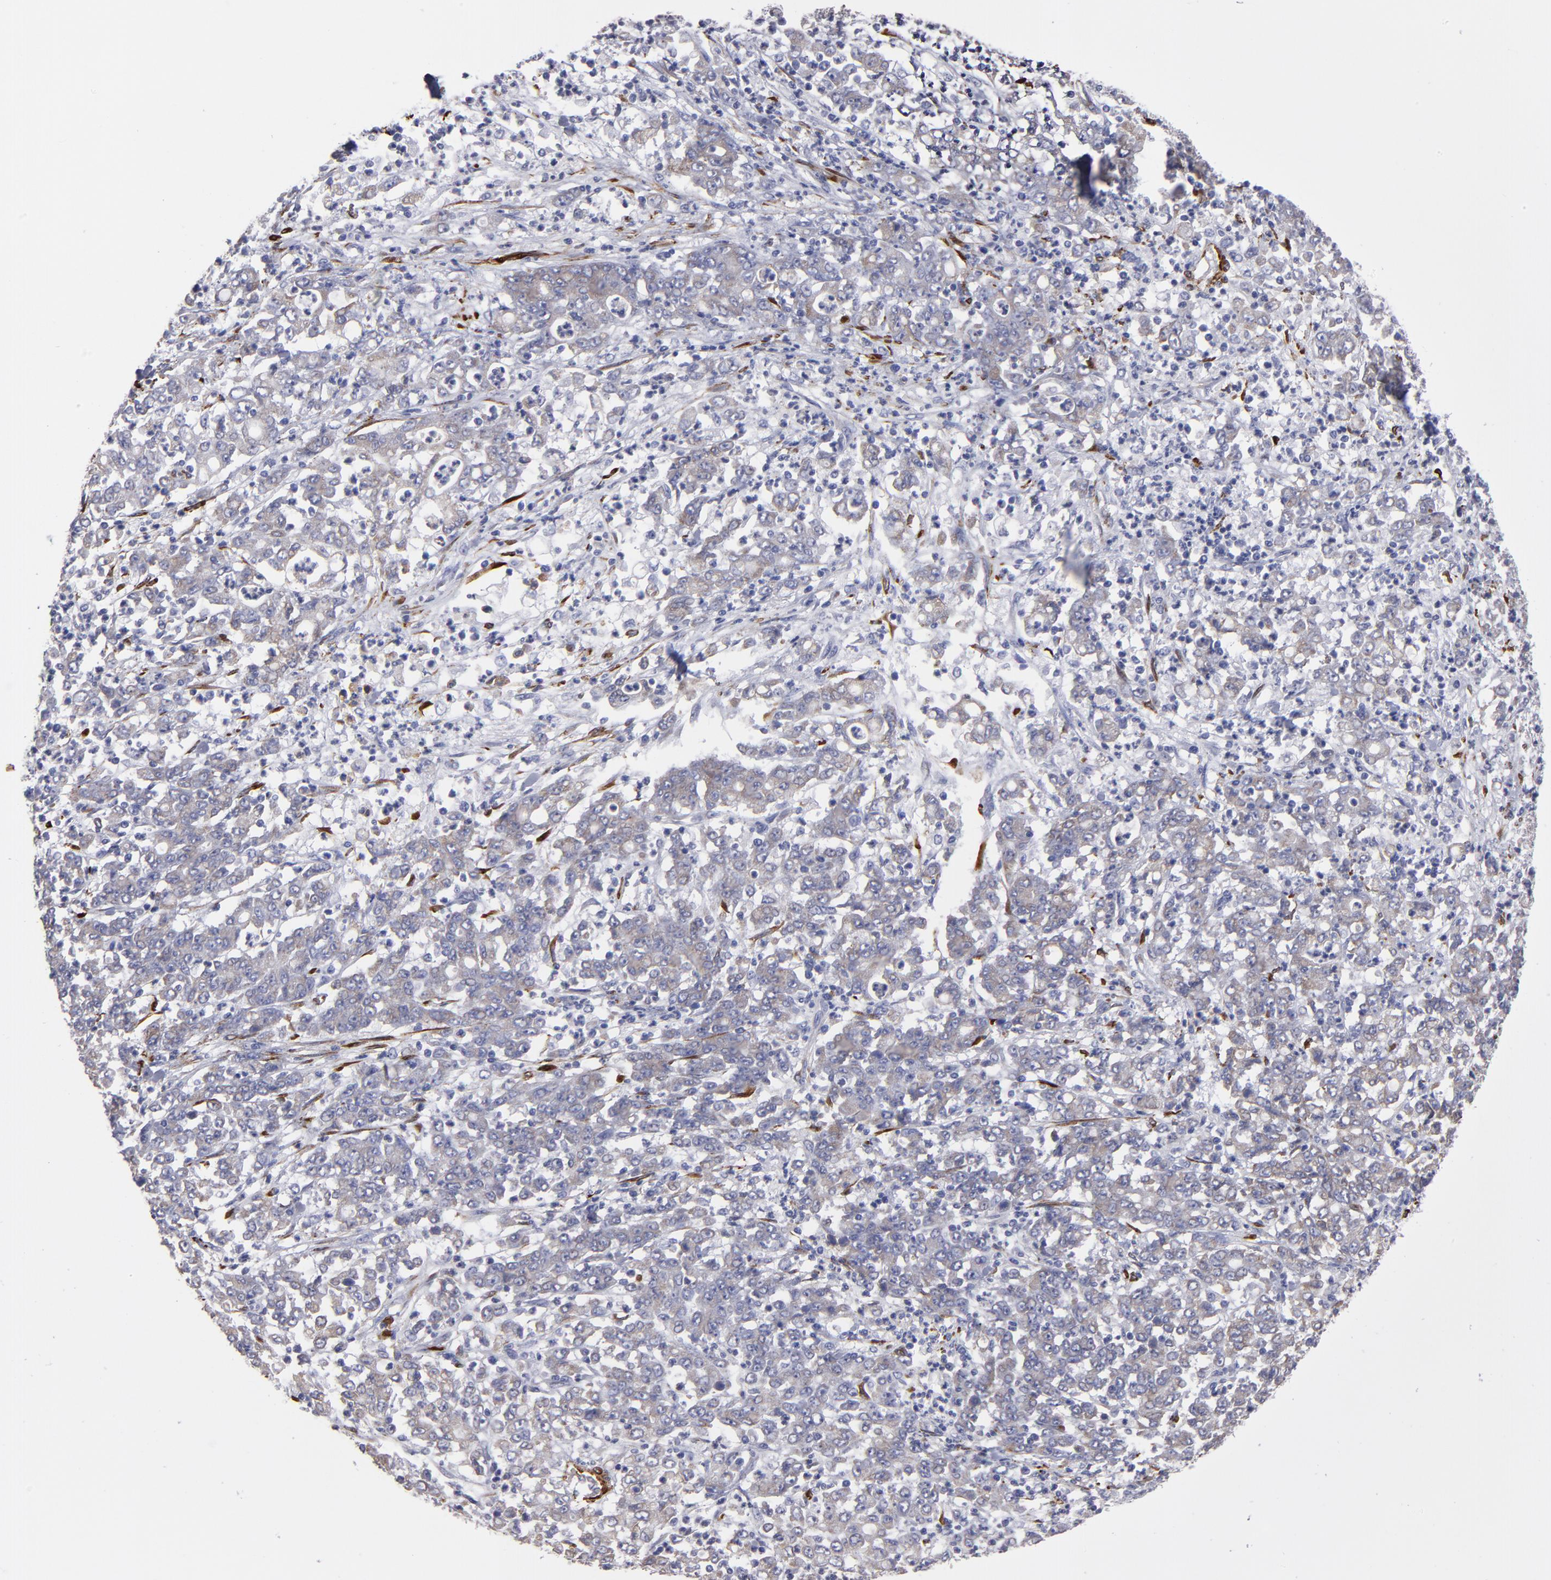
{"staining": {"intensity": "weak", "quantity": ">75%", "location": "cytoplasmic/membranous"}, "tissue": "stomach cancer", "cell_type": "Tumor cells", "image_type": "cancer", "snomed": [{"axis": "morphology", "description": "Adenocarcinoma, NOS"}, {"axis": "topography", "description": "Stomach, lower"}], "caption": "Human stomach adenocarcinoma stained with a brown dye shows weak cytoplasmic/membranous positive positivity in about >75% of tumor cells.", "gene": "SLMAP", "patient": {"sex": "female", "age": 71}}